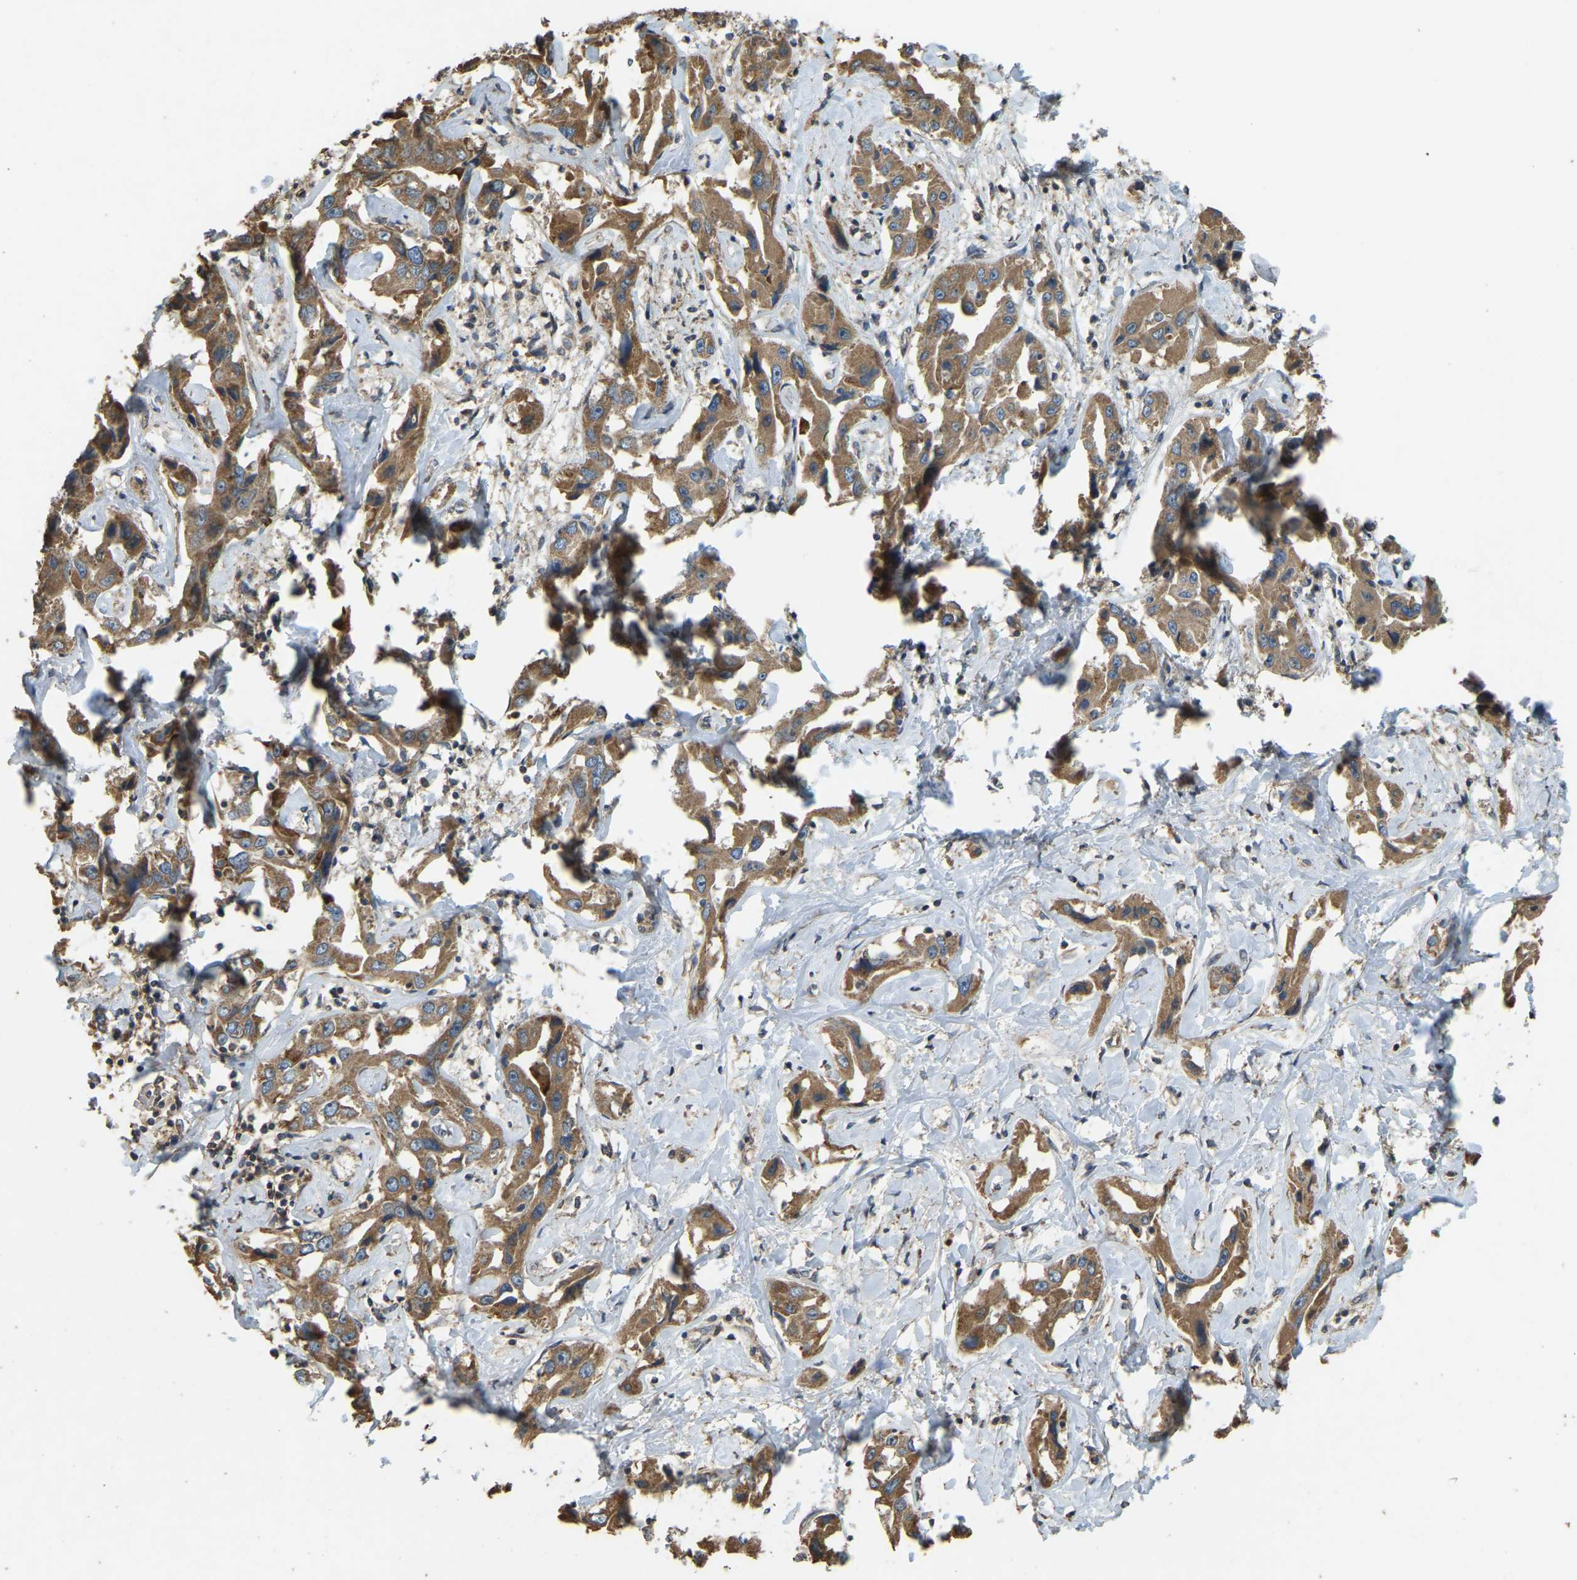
{"staining": {"intensity": "moderate", "quantity": ">75%", "location": "cytoplasmic/membranous"}, "tissue": "liver cancer", "cell_type": "Tumor cells", "image_type": "cancer", "snomed": [{"axis": "morphology", "description": "Cholangiocarcinoma"}, {"axis": "topography", "description": "Liver"}], "caption": "Tumor cells display medium levels of moderate cytoplasmic/membranous positivity in about >75% of cells in human cholangiocarcinoma (liver).", "gene": "GNG2", "patient": {"sex": "male", "age": 59}}